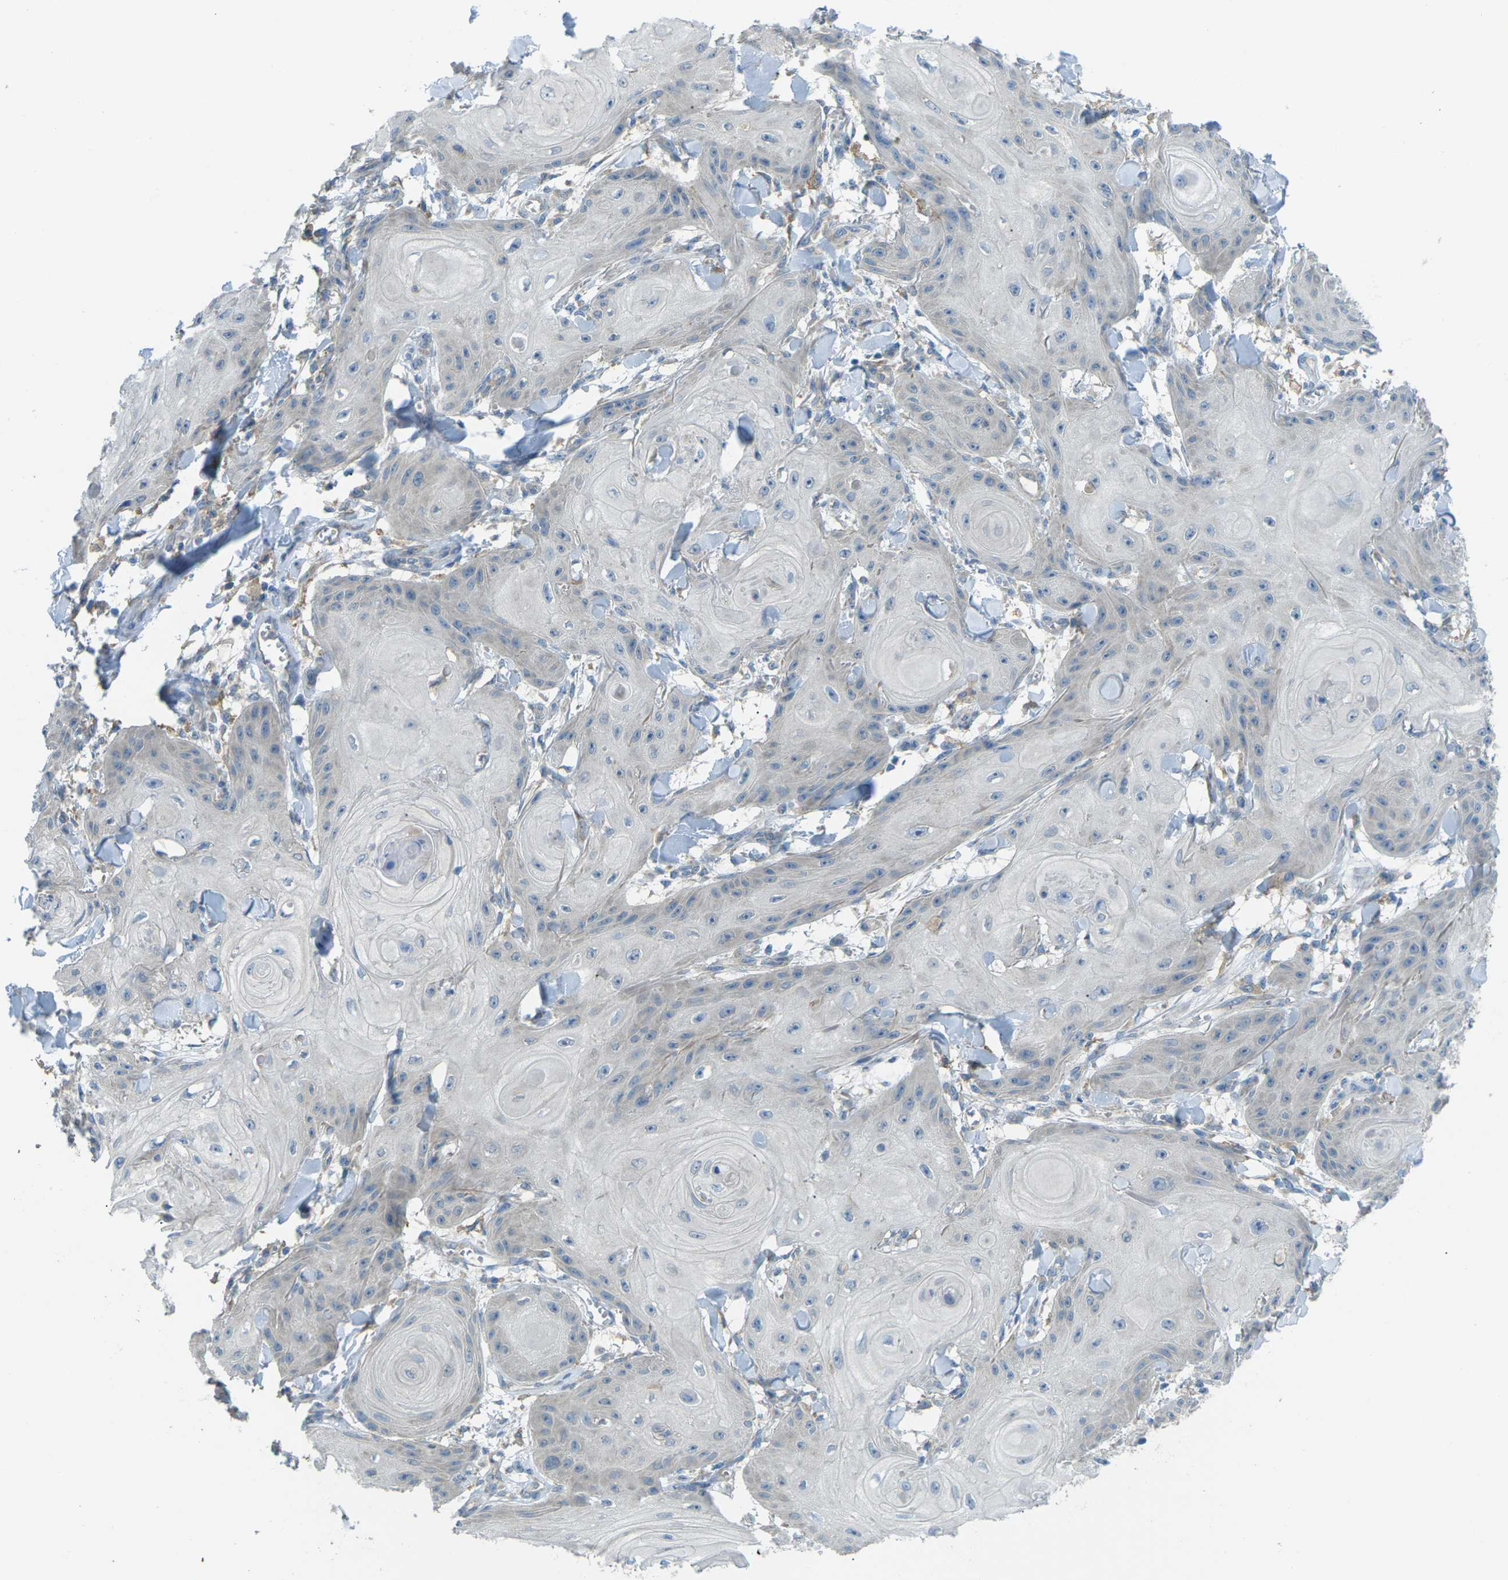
{"staining": {"intensity": "negative", "quantity": "none", "location": "none"}, "tissue": "skin cancer", "cell_type": "Tumor cells", "image_type": "cancer", "snomed": [{"axis": "morphology", "description": "Squamous cell carcinoma, NOS"}, {"axis": "topography", "description": "Skin"}], "caption": "DAB (3,3'-diaminobenzidine) immunohistochemical staining of skin squamous cell carcinoma shows no significant positivity in tumor cells. Nuclei are stained in blue.", "gene": "MYLK4", "patient": {"sex": "male", "age": 74}}